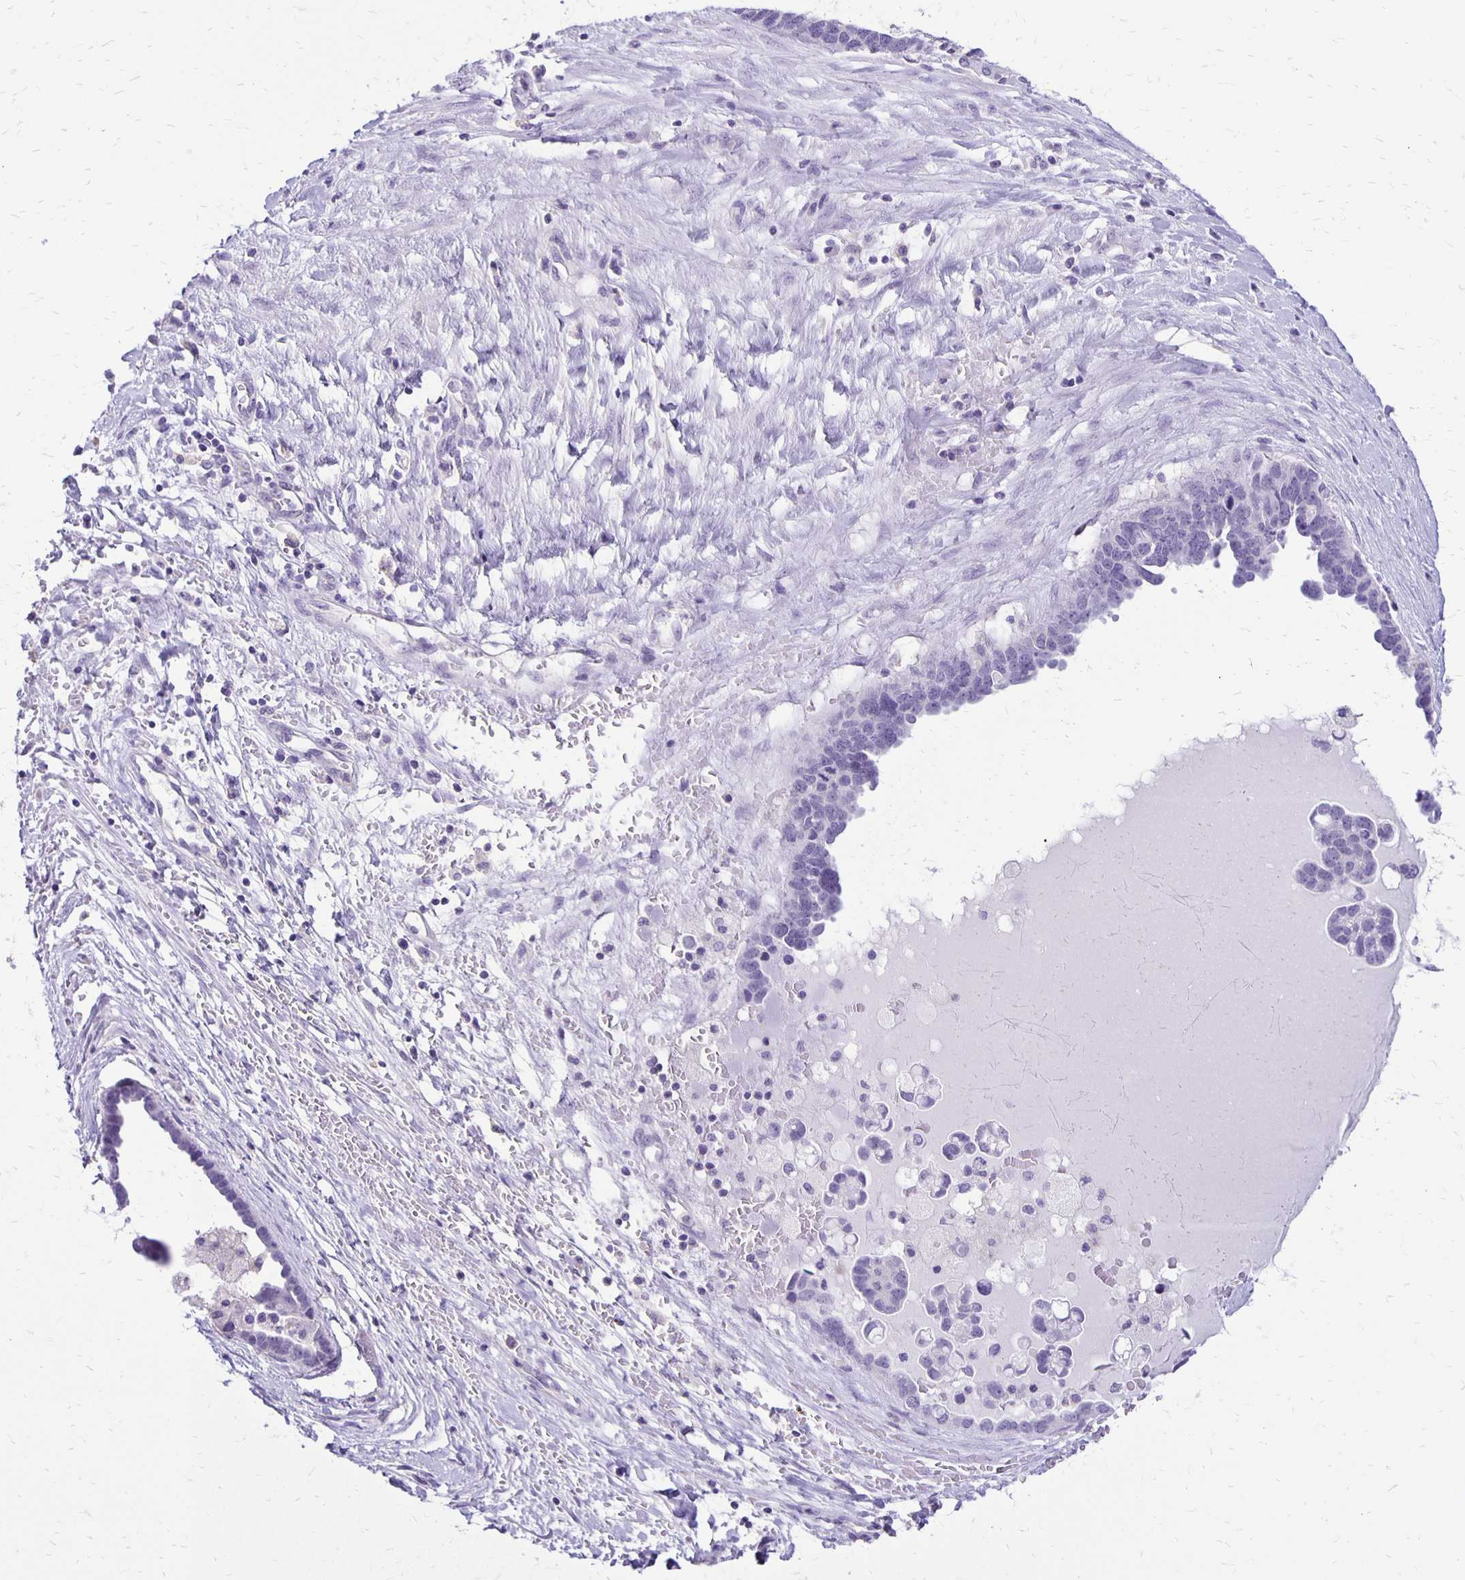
{"staining": {"intensity": "negative", "quantity": "none", "location": "none"}, "tissue": "ovarian cancer", "cell_type": "Tumor cells", "image_type": "cancer", "snomed": [{"axis": "morphology", "description": "Cystadenocarcinoma, serous, NOS"}, {"axis": "topography", "description": "Ovary"}], "caption": "This is an immunohistochemistry photomicrograph of ovarian cancer. There is no staining in tumor cells.", "gene": "ANKRD45", "patient": {"sex": "female", "age": 54}}